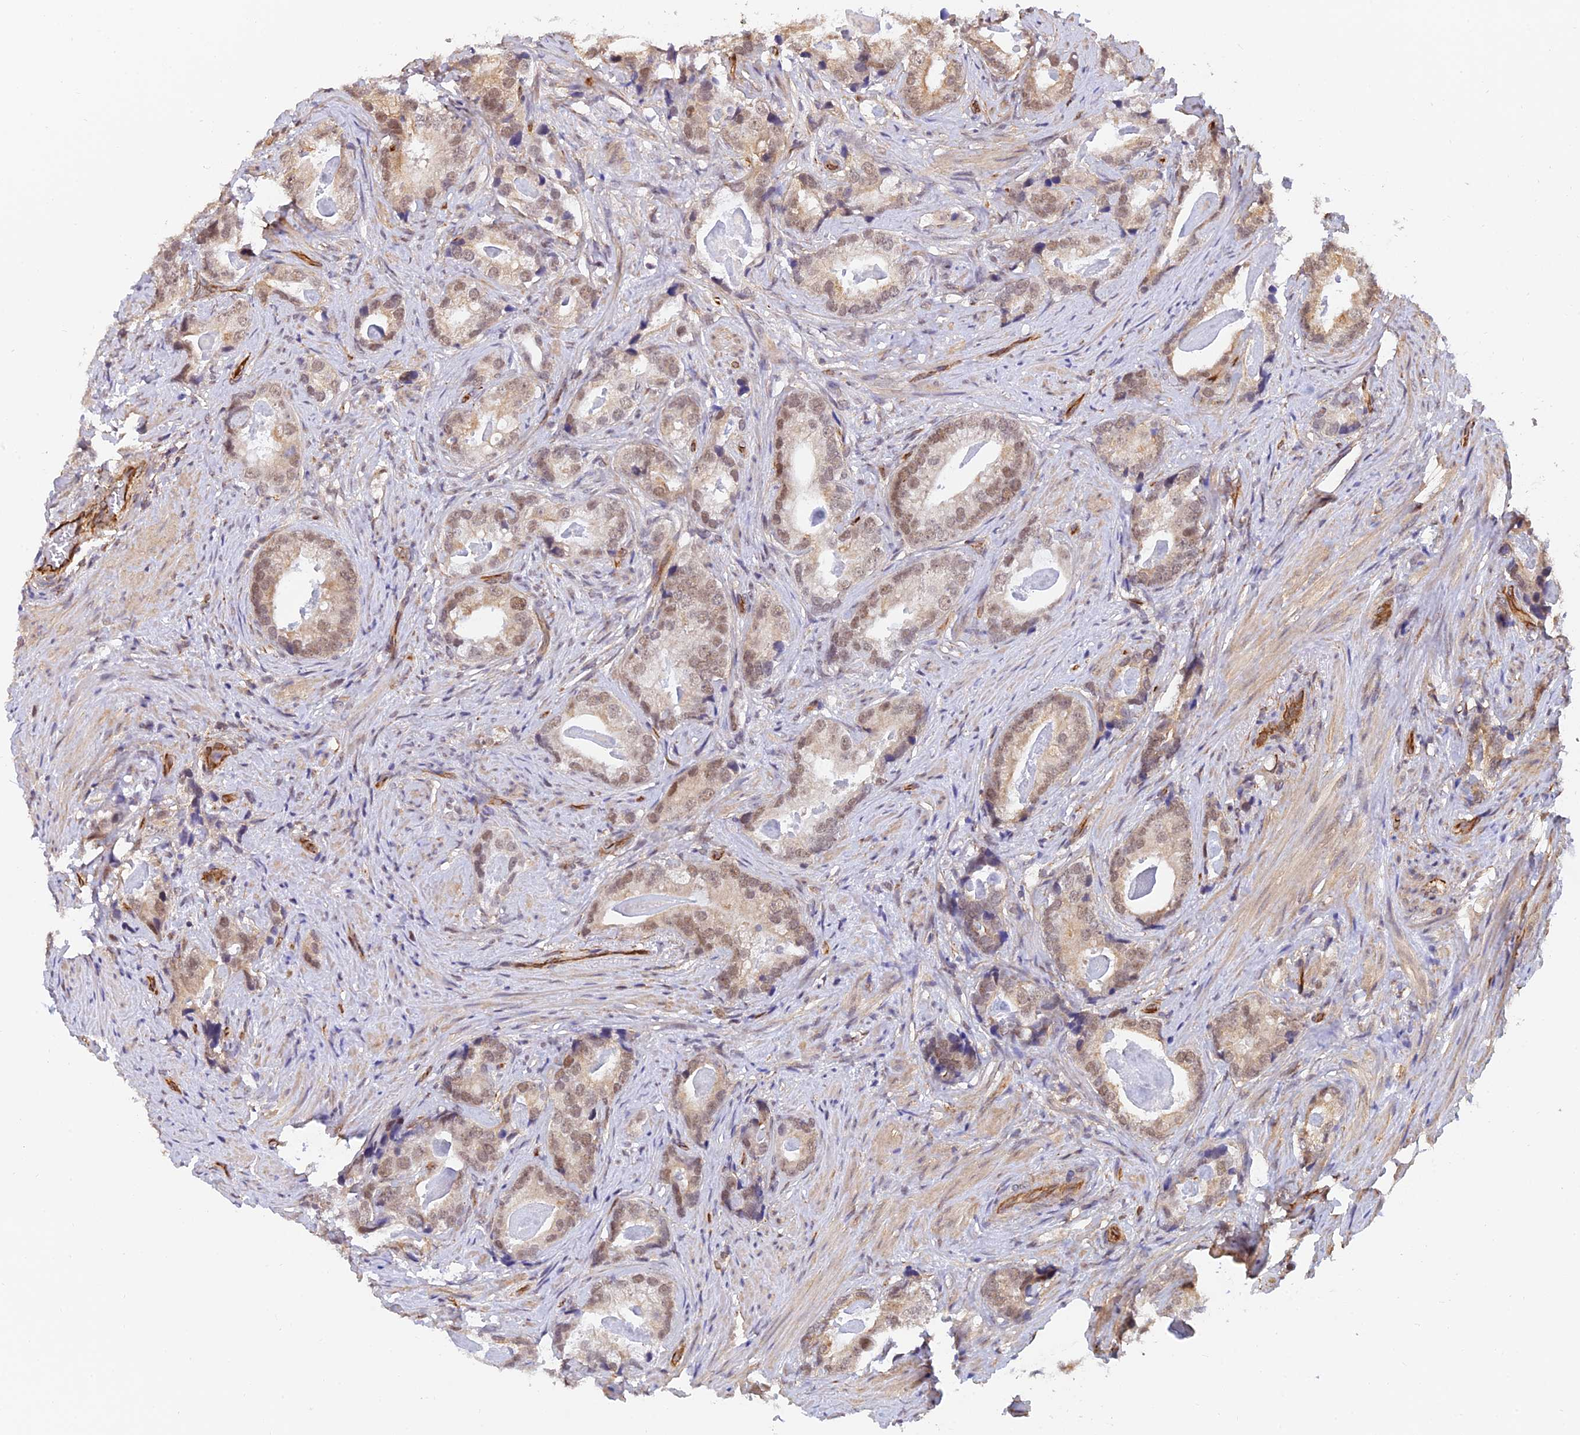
{"staining": {"intensity": "moderate", "quantity": ">75%", "location": "nuclear"}, "tissue": "prostate cancer", "cell_type": "Tumor cells", "image_type": "cancer", "snomed": [{"axis": "morphology", "description": "Adenocarcinoma, Low grade"}, {"axis": "topography", "description": "Prostate"}], "caption": "A high-resolution image shows immunohistochemistry staining of adenocarcinoma (low-grade) (prostate), which shows moderate nuclear staining in about >75% of tumor cells.", "gene": "PAGR1", "patient": {"sex": "male", "age": 71}}